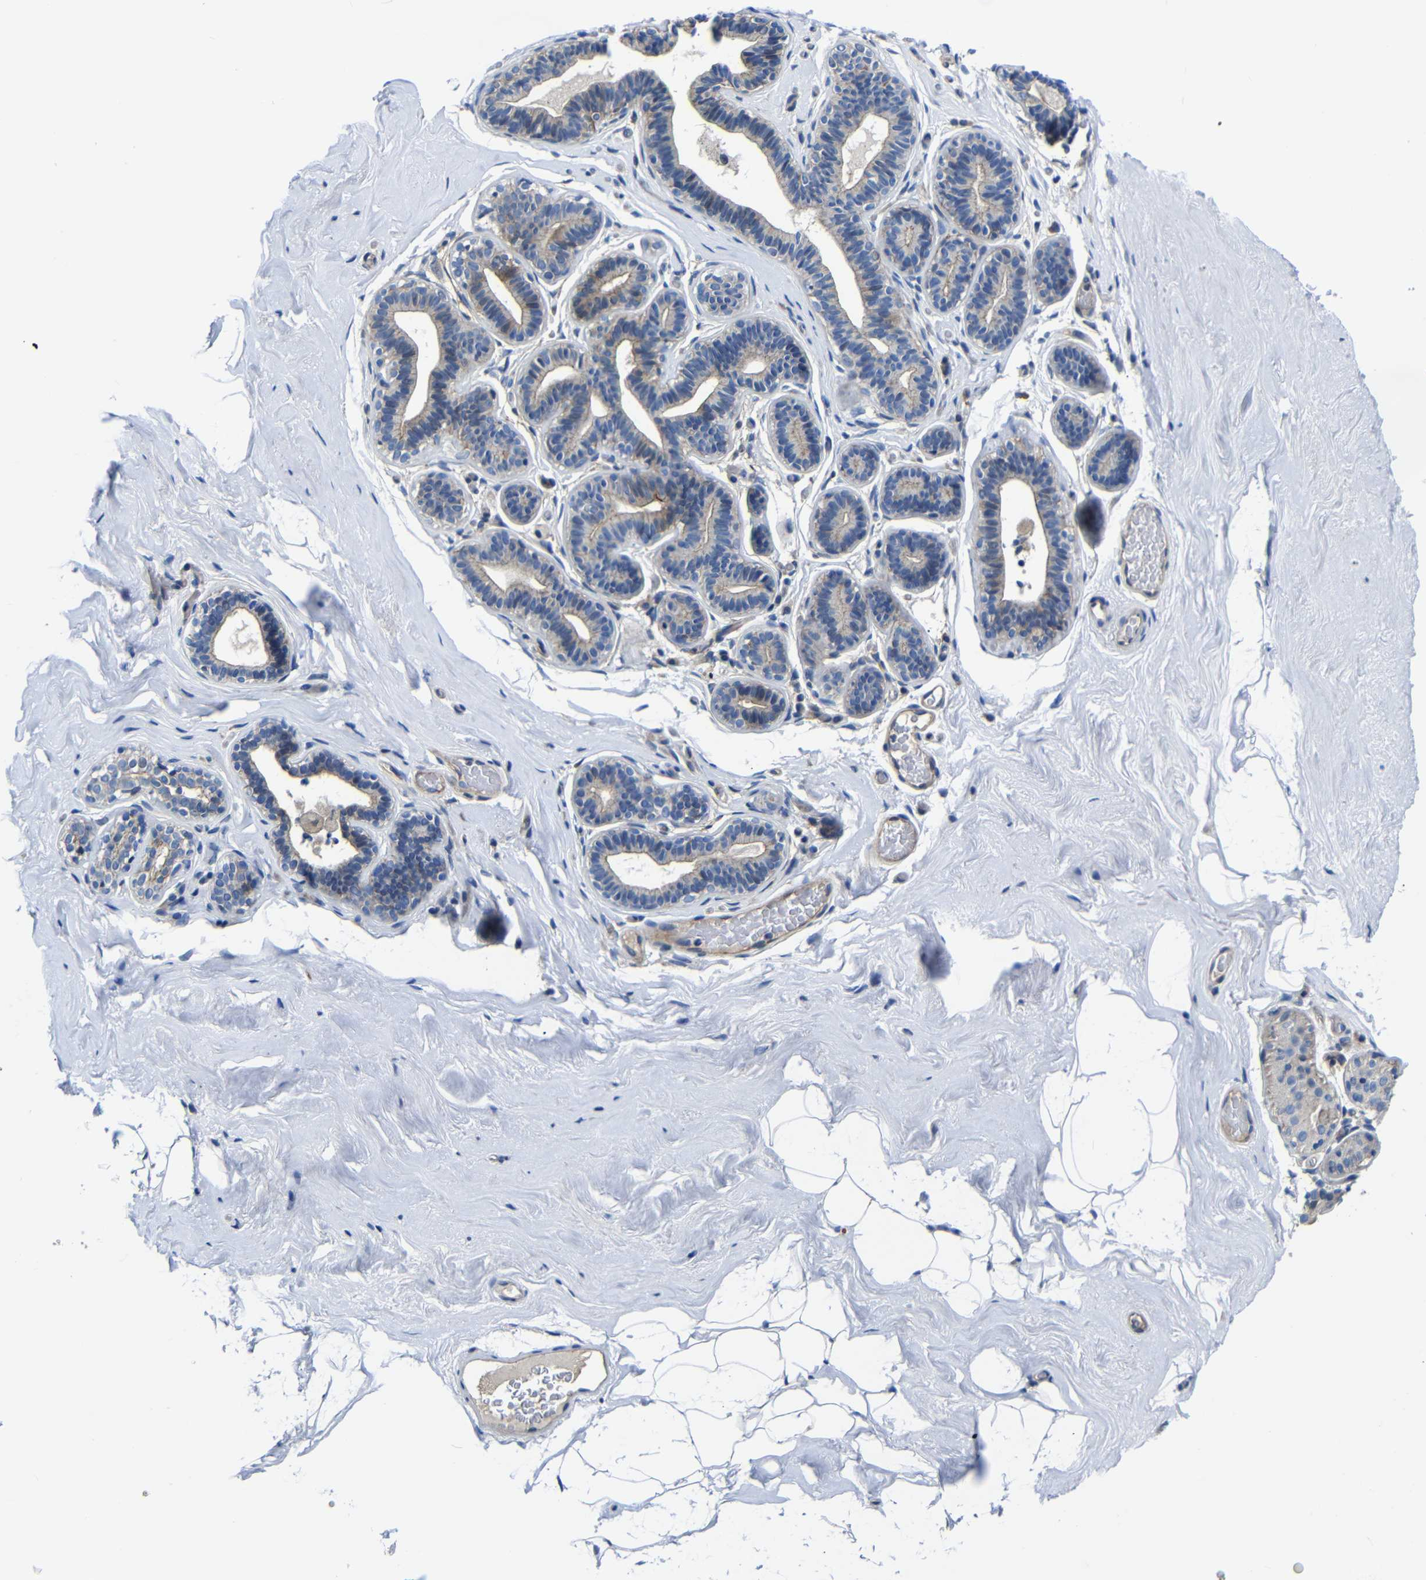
{"staining": {"intensity": "negative", "quantity": "none", "location": "none"}, "tissue": "breast", "cell_type": "Adipocytes", "image_type": "normal", "snomed": [{"axis": "morphology", "description": "Normal tissue, NOS"}, {"axis": "topography", "description": "Breast"}], "caption": "The histopathology image displays no significant positivity in adipocytes of breast.", "gene": "AFDN", "patient": {"sex": "female", "age": 75}}